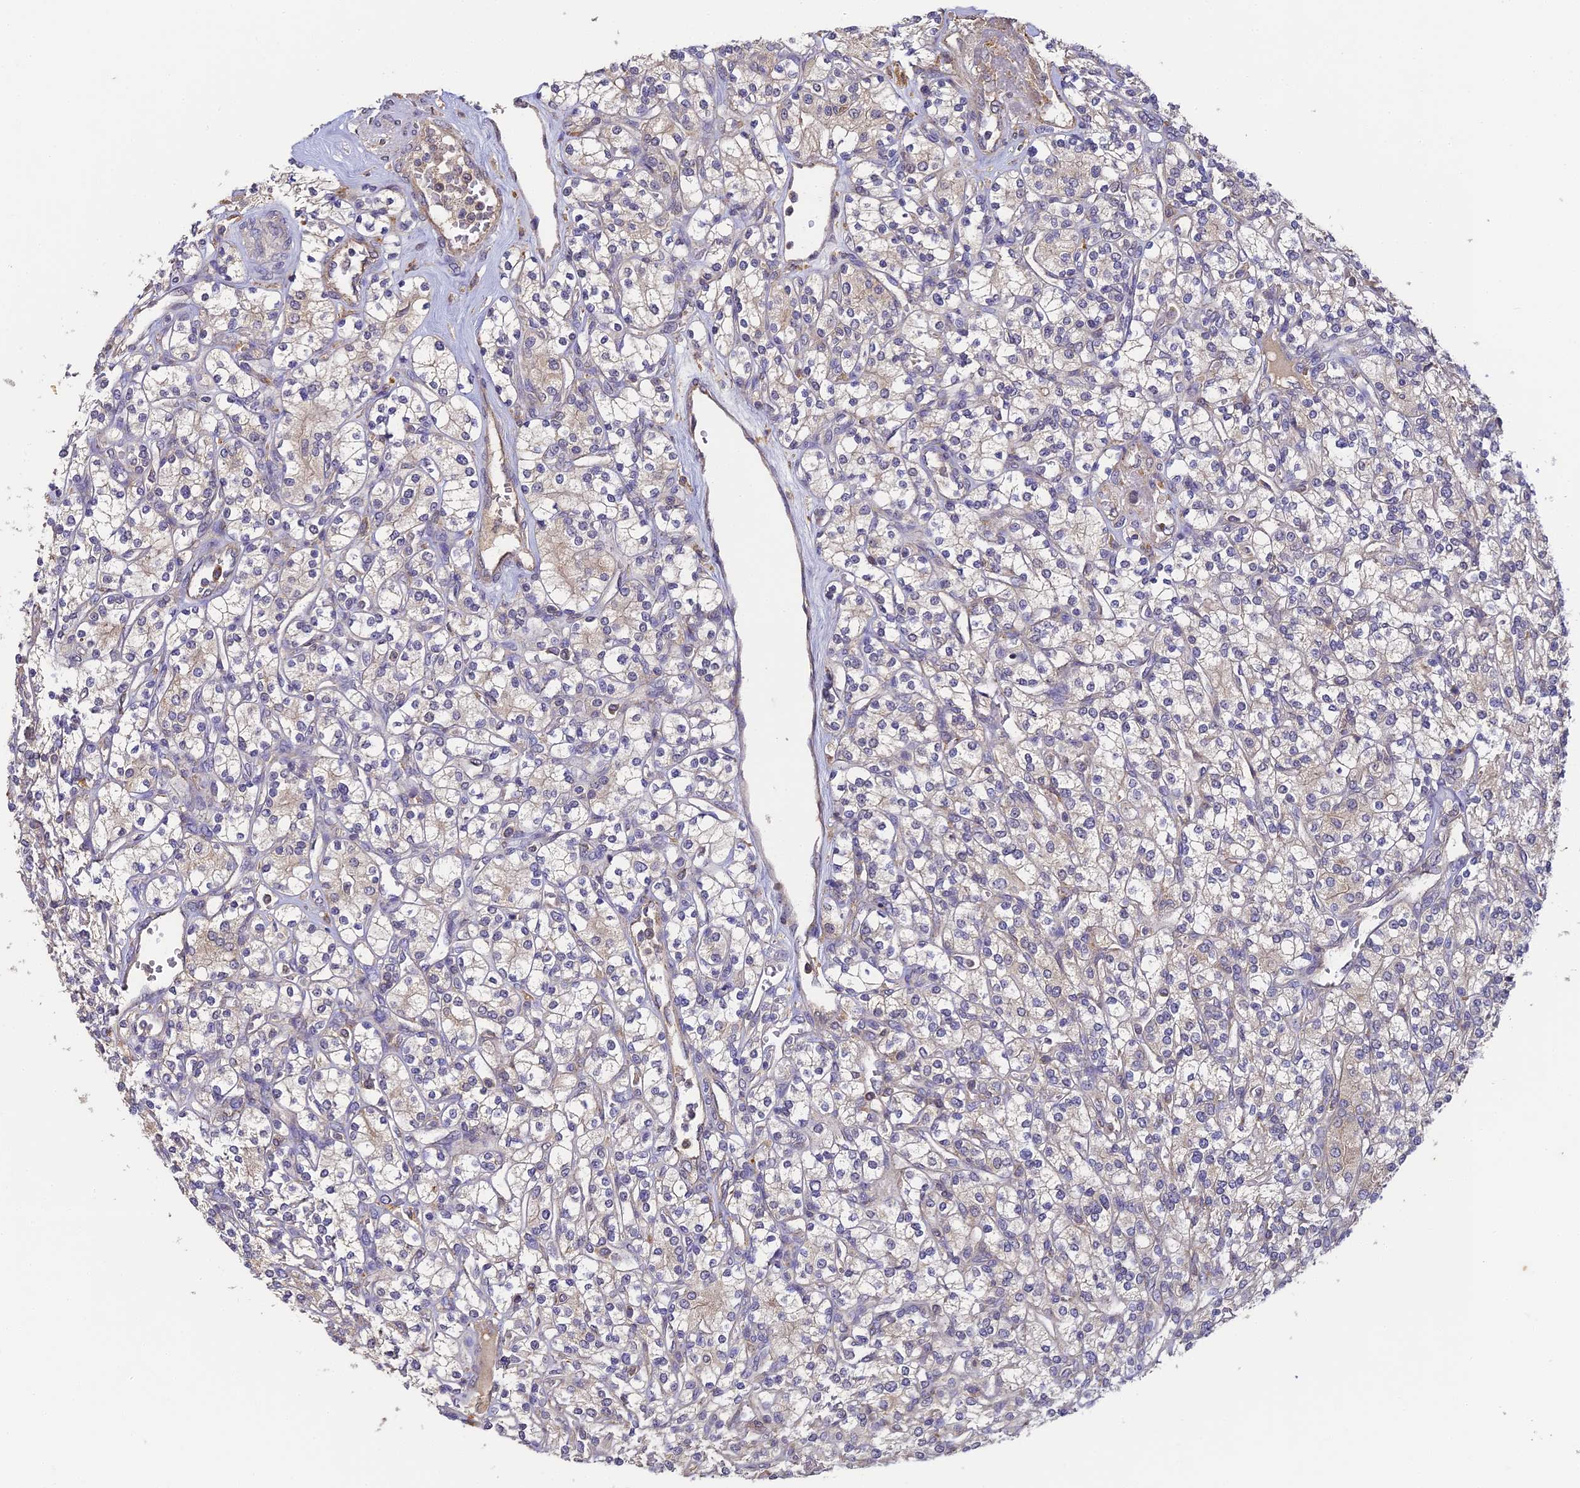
{"staining": {"intensity": "negative", "quantity": "none", "location": "none"}, "tissue": "renal cancer", "cell_type": "Tumor cells", "image_type": "cancer", "snomed": [{"axis": "morphology", "description": "Adenocarcinoma, NOS"}, {"axis": "topography", "description": "Kidney"}], "caption": "Tumor cells show no significant positivity in renal cancer.", "gene": "YAE1", "patient": {"sex": "male", "age": 77}}